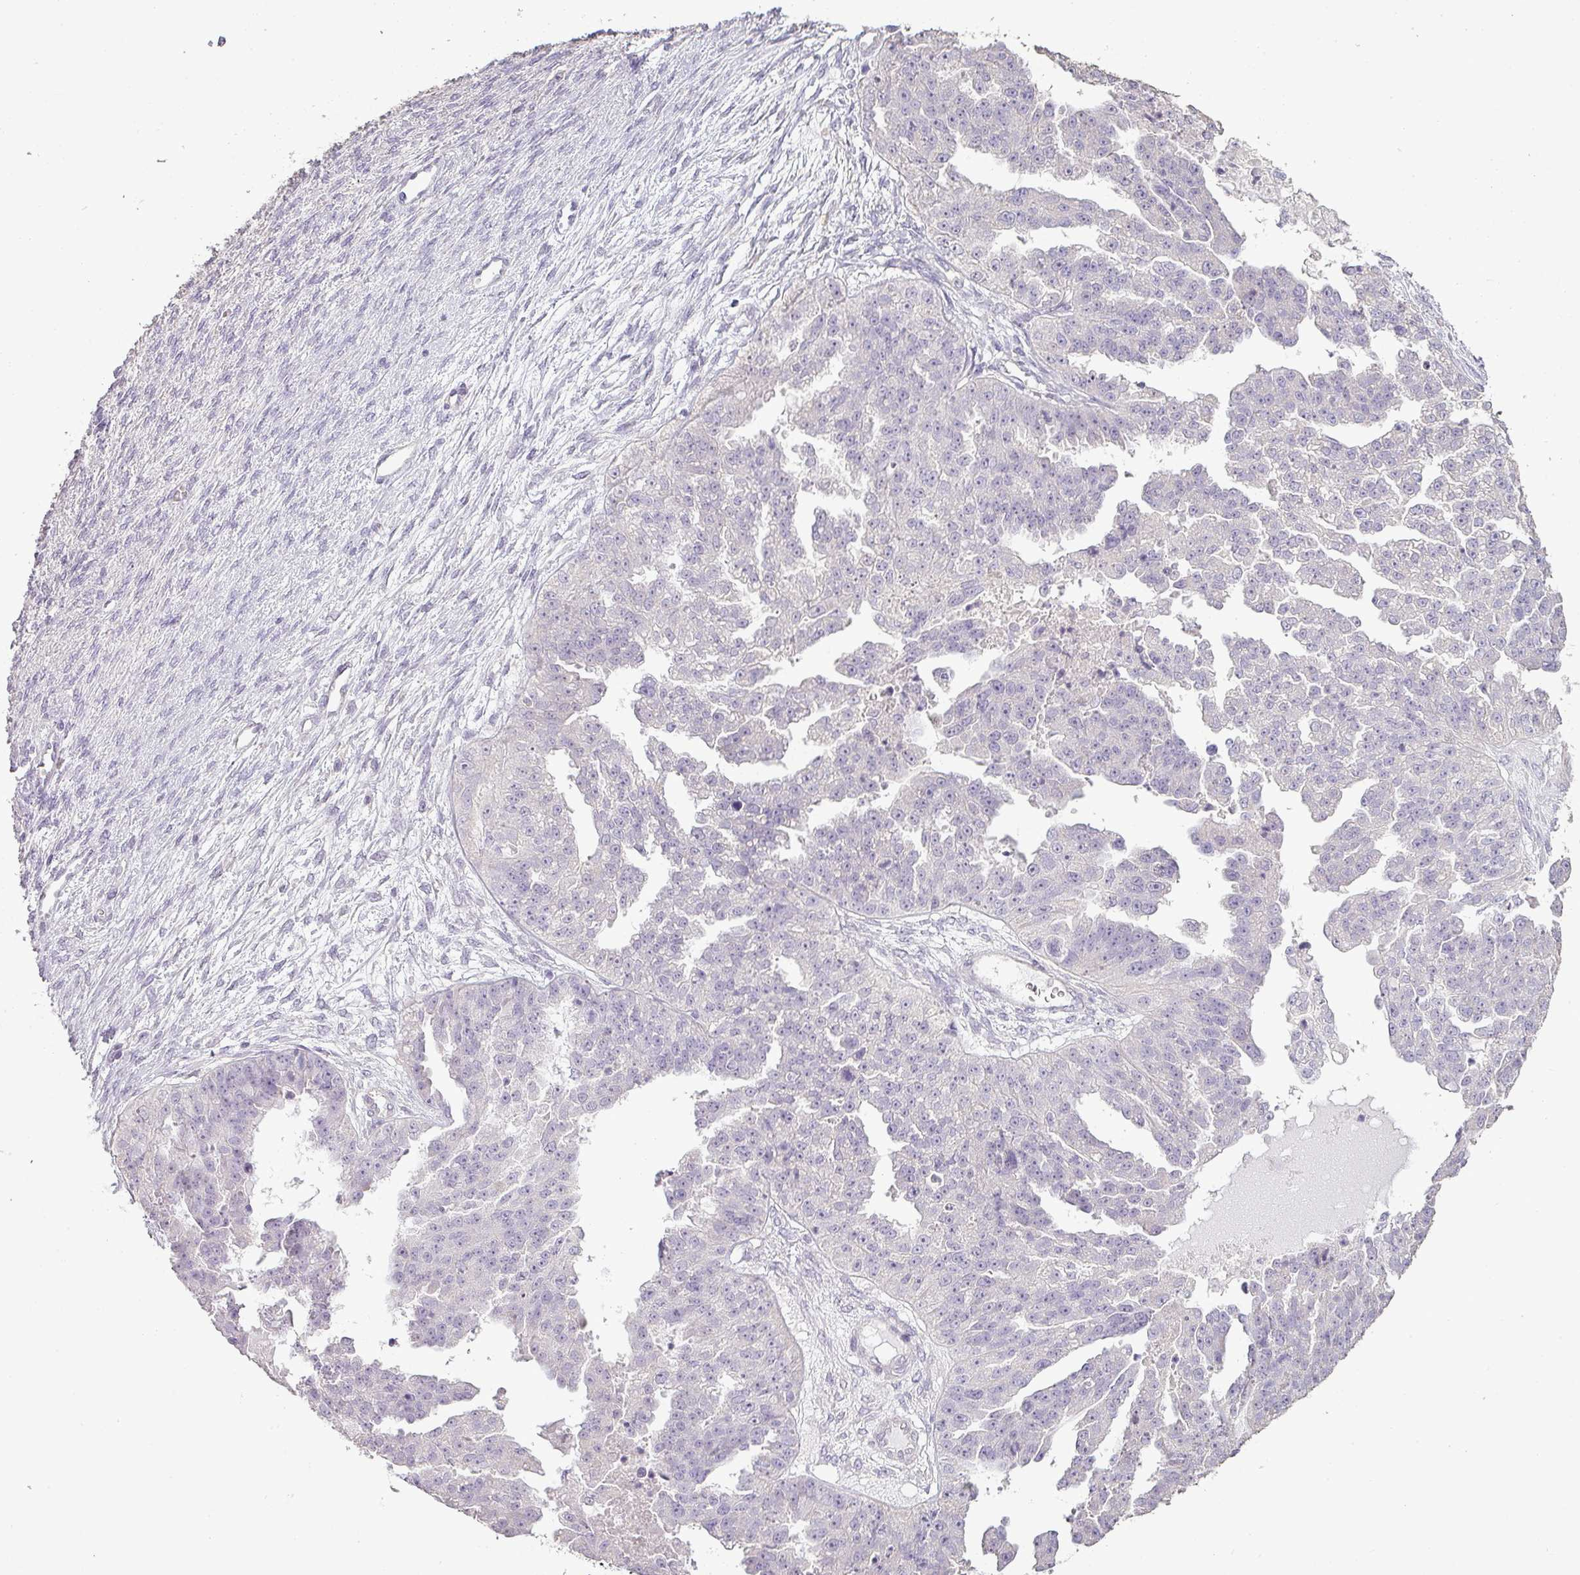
{"staining": {"intensity": "negative", "quantity": "none", "location": "none"}, "tissue": "ovarian cancer", "cell_type": "Tumor cells", "image_type": "cancer", "snomed": [{"axis": "morphology", "description": "Cystadenocarcinoma, serous, NOS"}, {"axis": "topography", "description": "Ovary"}], "caption": "Immunohistochemistry of serous cystadenocarcinoma (ovarian) shows no expression in tumor cells. (DAB (3,3'-diaminobenzidine) IHC, high magnification).", "gene": "LY9", "patient": {"sex": "female", "age": 58}}